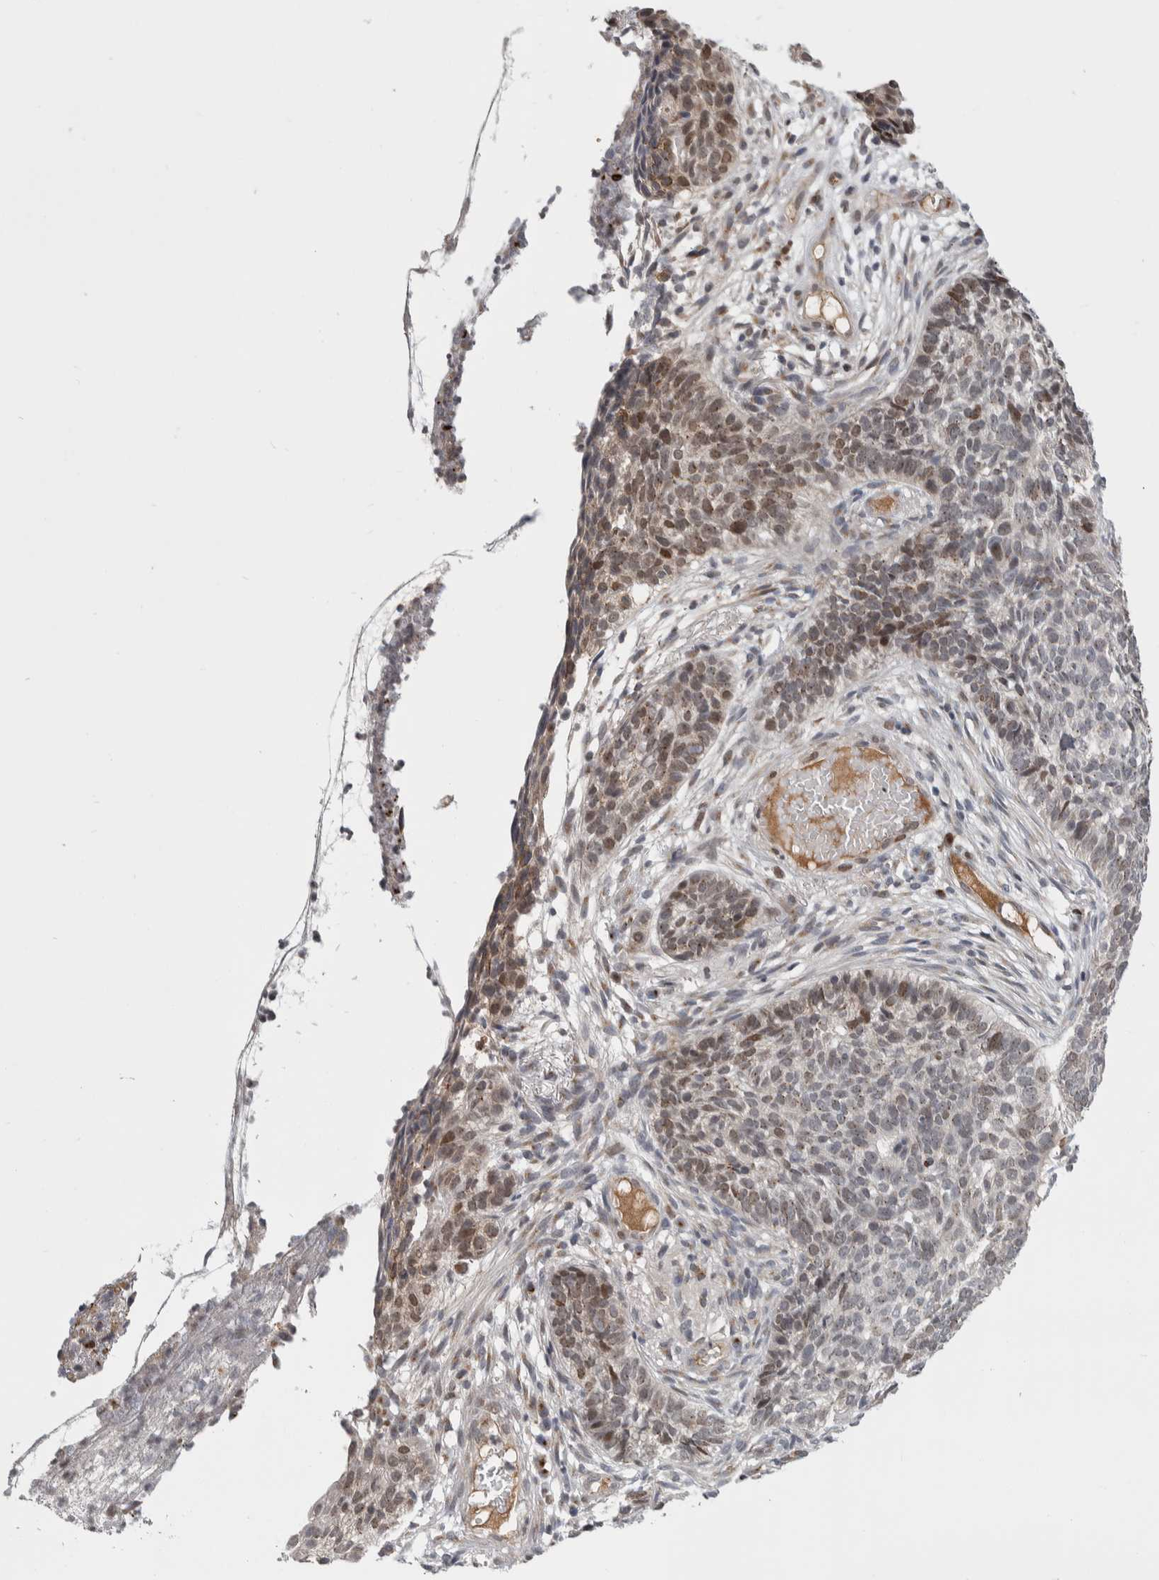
{"staining": {"intensity": "weak", "quantity": "25%-75%", "location": "nuclear"}, "tissue": "skin cancer", "cell_type": "Tumor cells", "image_type": "cancer", "snomed": [{"axis": "morphology", "description": "Basal cell carcinoma"}, {"axis": "topography", "description": "Skin"}], "caption": "DAB immunohistochemical staining of basal cell carcinoma (skin) shows weak nuclear protein staining in approximately 25%-75% of tumor cells.", "gene": "MSL1", "patient": {"sex": "male", "age": 85}}